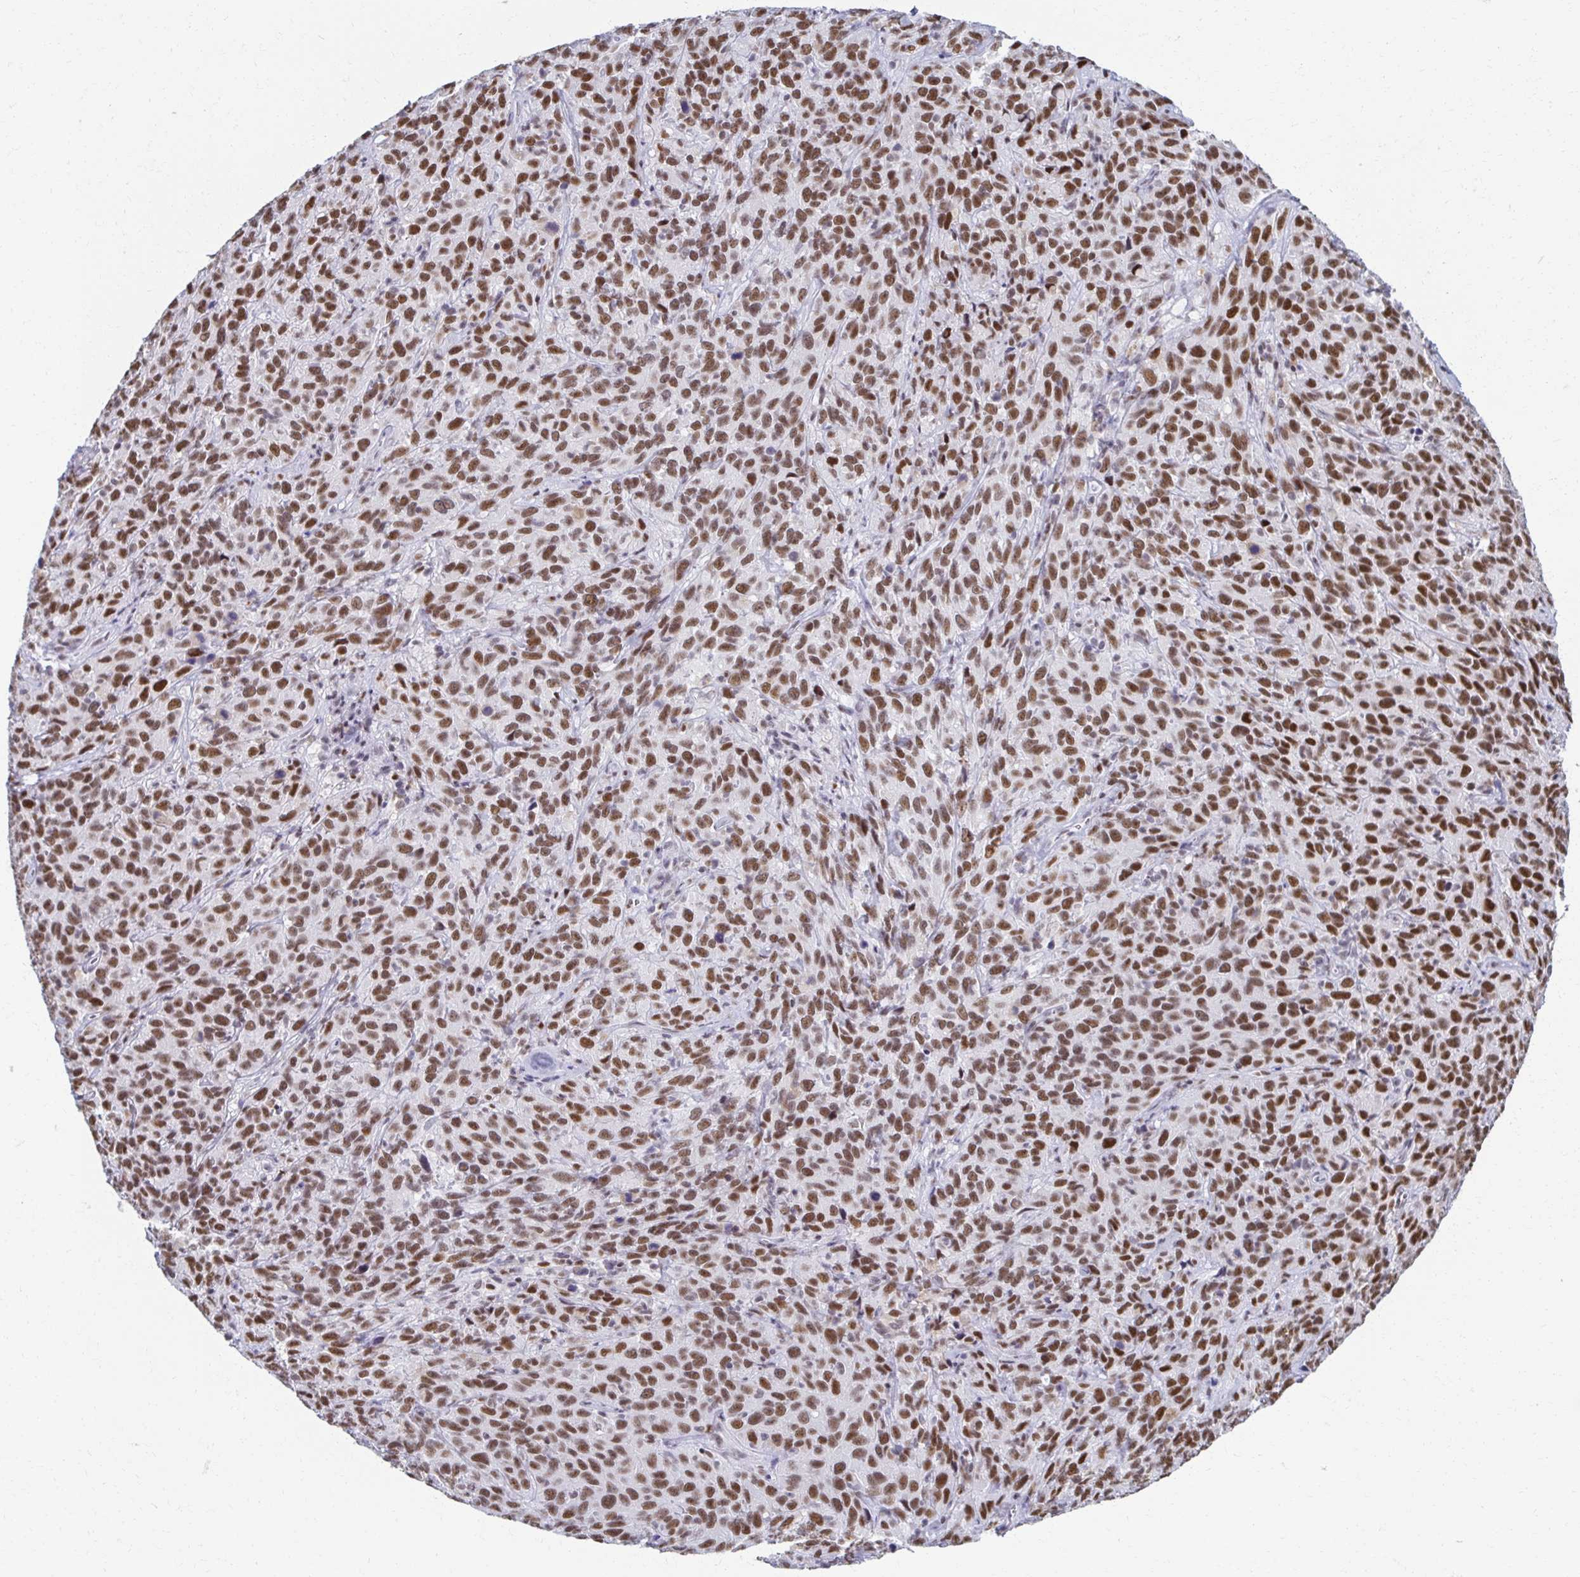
{"staining": {"intensity": "moderate", "quantity": ">75%", "location": "nuclear"}, "tissue": "cervical cancer", "cell_type": "Tumor cells", "image_type": "cancer", "snomed": [{"axis": "morphology", "description": "Squamous cell carcinoma, NOS"}, {"axis": "topography", "description": "Cervix"}], "caption": "Immunohistochemistry image of neoplastic tissue: cervical cancer (squamous cell carcinoma) stained using IHC exhibits medium levels of moderate protein expression localized specifically in the nuclear of tumor cells, appearing as a nuclear brown color.", "gene": "IRF7", "patient": {"sex": "female", "age": 51}}